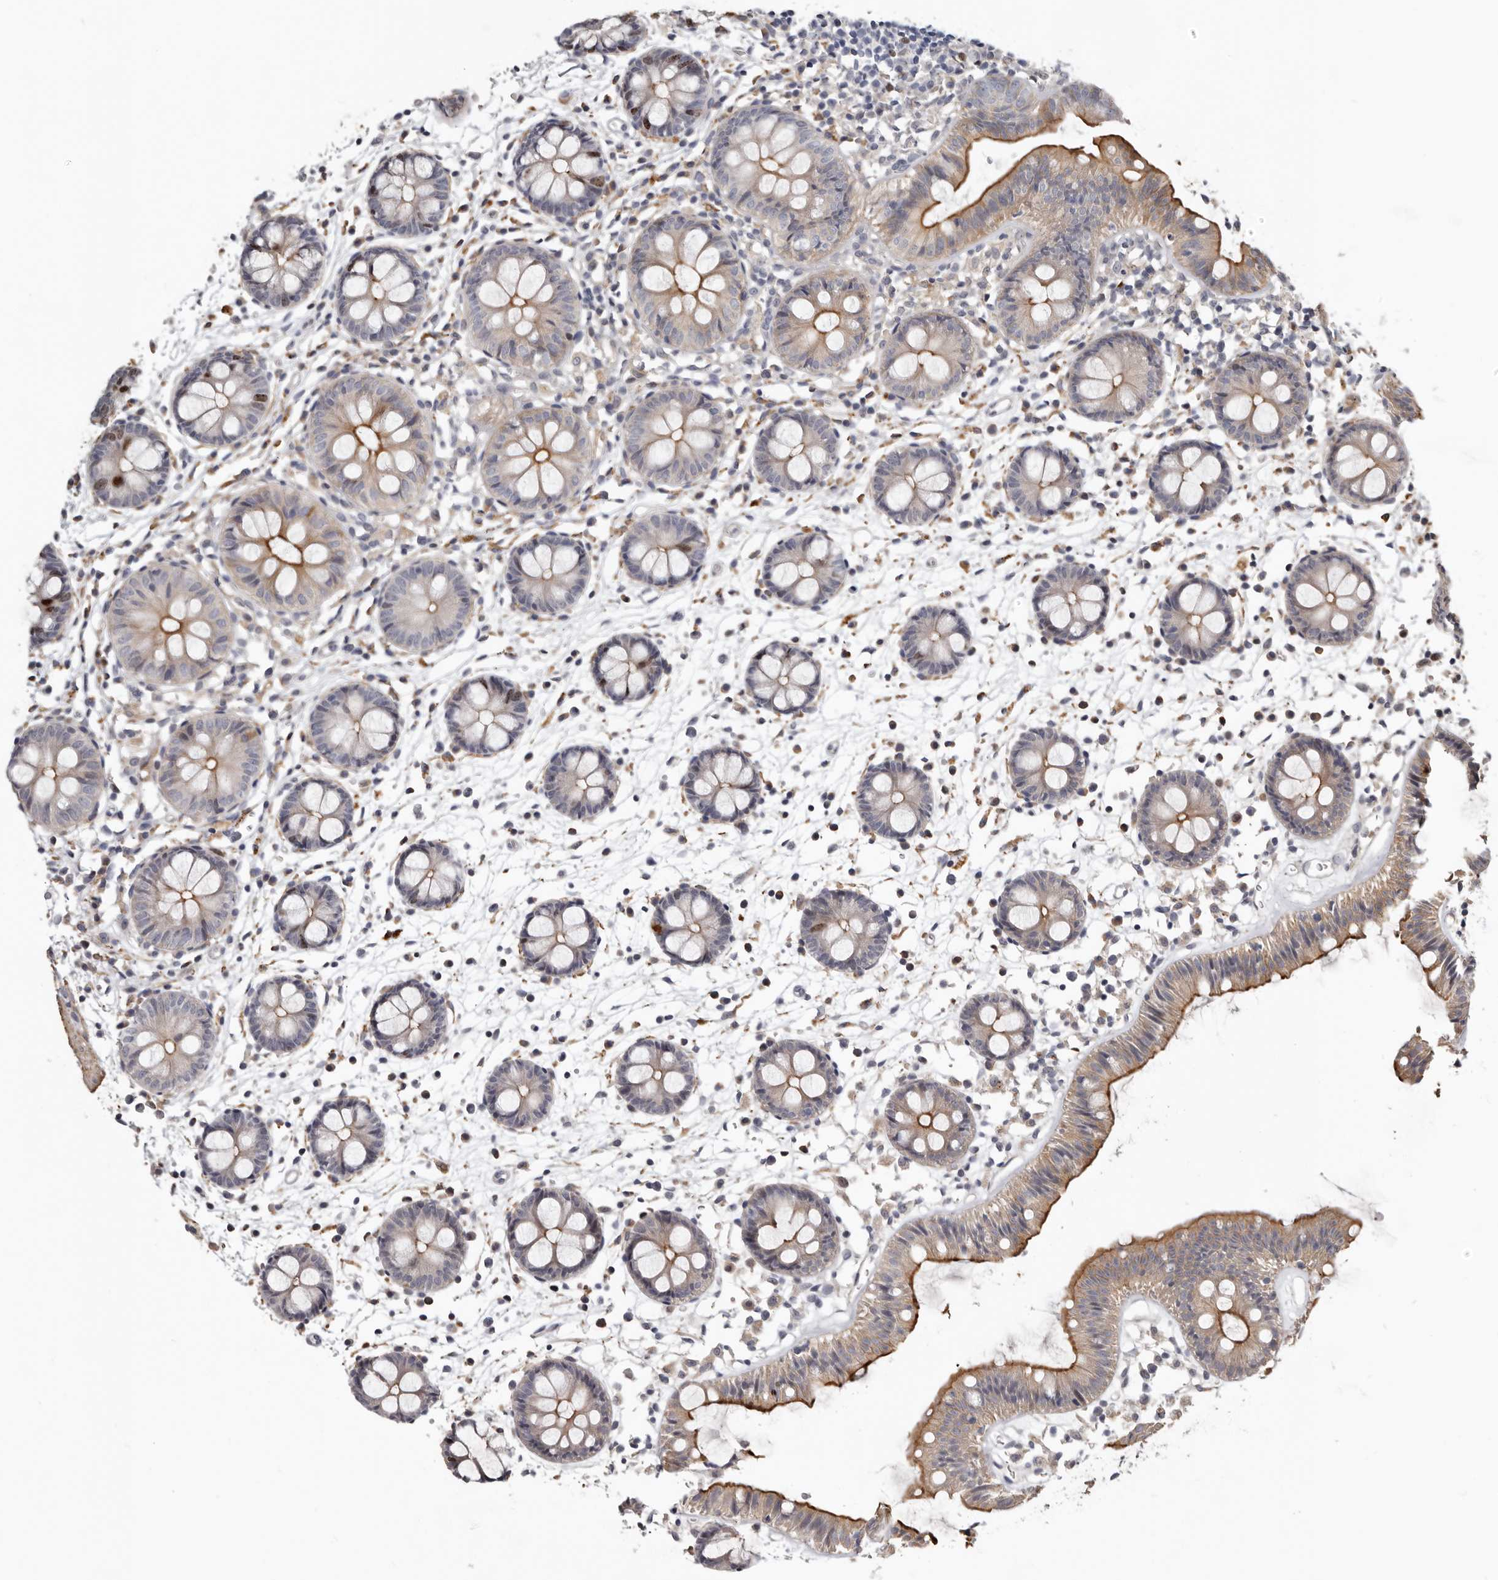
{"staining": {"intensity": "moderate", "quantity": ">75%", "location": "cytoplasmic/membranous"}, "tissue": "colon", "cell_type": "Endothelial cells", "image_type": "normal", "snomed": [{"axis": "morphology", "description": "Normal tissue, NOS"}, {"axis": "topography", "description": "Colon"}], "caption": "This is a photomicrograph of immunohistochemistry (IHC) staining of normal colon, which shows moderate positivity in the cytoplasmic/membranous of endothelial cells.", "gene": "CDCA8", "patient": {"sex": "male", "age": 56}}